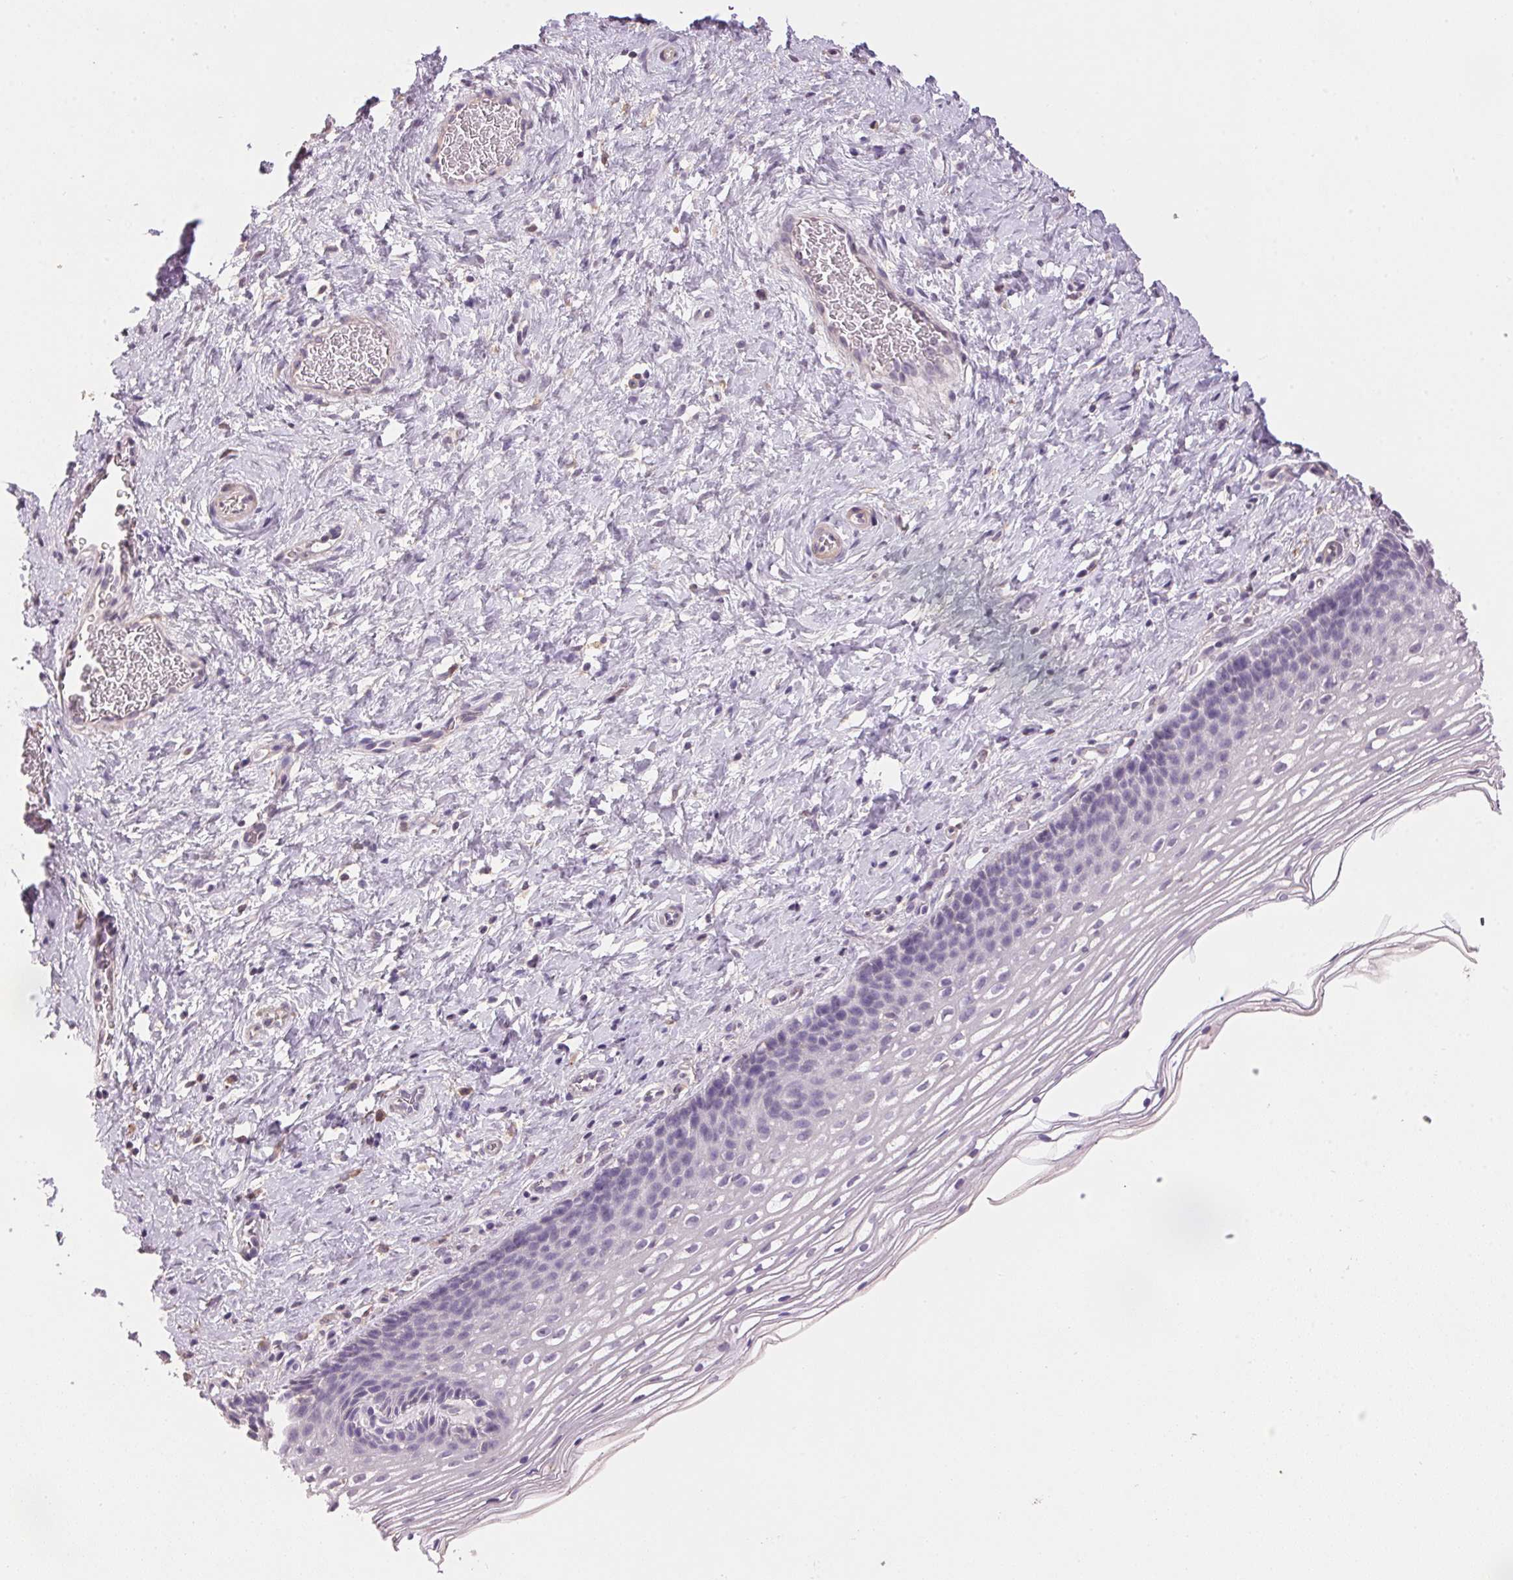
{"staining": {"intensity": "negative", "quantity": "none", "location": "none"}, "tissue": "cervix", "cell_type": "Glandular cells", "image_type": "normal", "snomed": [{"axis": "morphology", "description": "Normal tissue, NOS"}, {"axis": "topography", "description": "Cervix"}], "caption": "This is a histopathology image of IHC staining of benign cervix, which shows no positivity in glandular cells.", "gene": "LYZL6", "patient": {"sex": "female", "age": 34}}